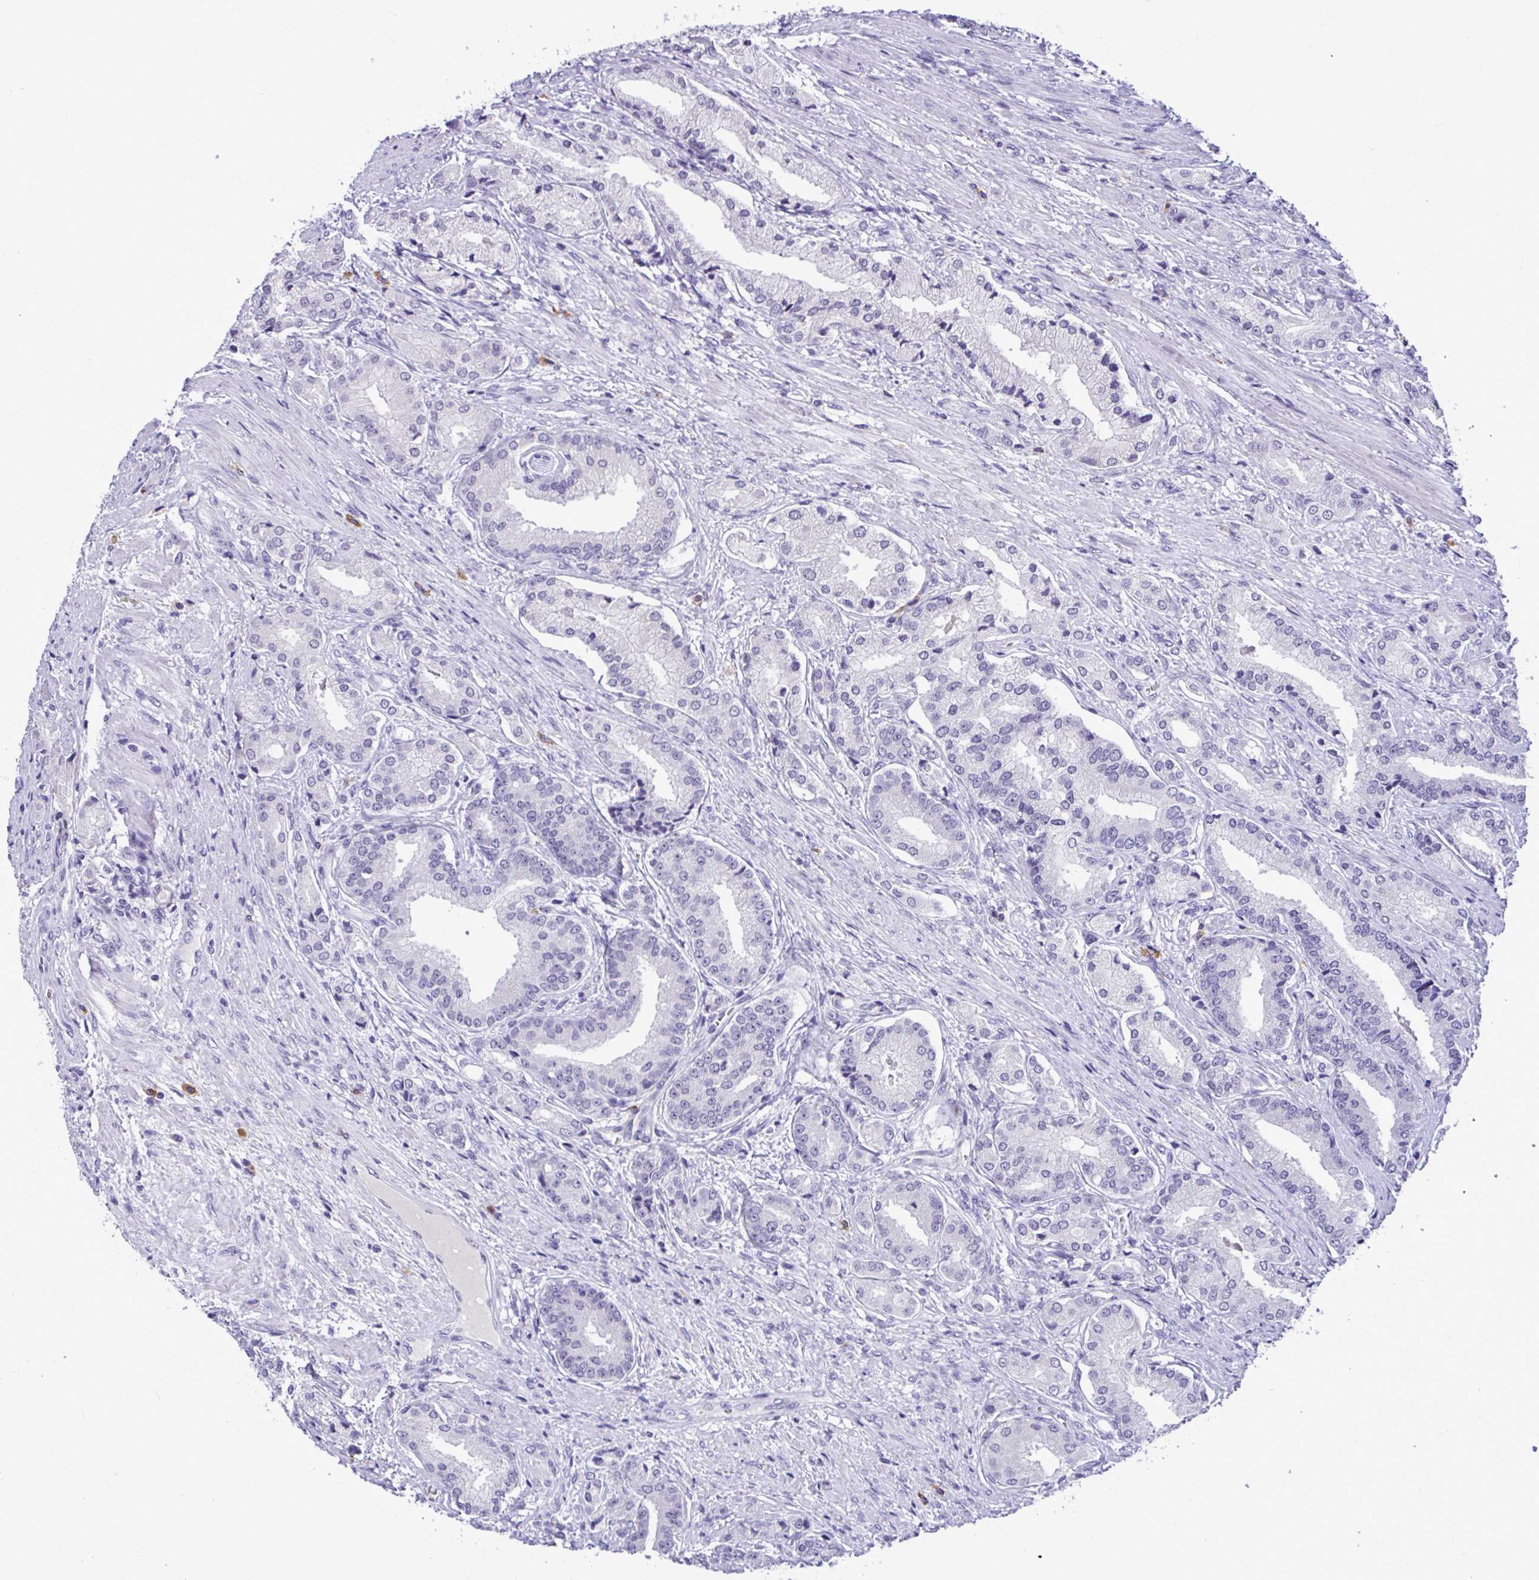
{"staining": {"intensity": "negative", "quantity": "none", "location": "none"}, "tissue": "prostate cancer", "cell_type": "Tumor cells", "image_type": "cancer", "snomed": [{"axis": "morphology", "description": "Adenocarcinoma, High grade"}, {"axis": "topography", "description": "Prostate and seminal vesicle, NOS"}], "caption": "Prostate cancer was stained to show a protein in brown. There is no significant expression in tumor cells.", "gene": "YBX2", "patient": {"sex": "male", "age": 61}}